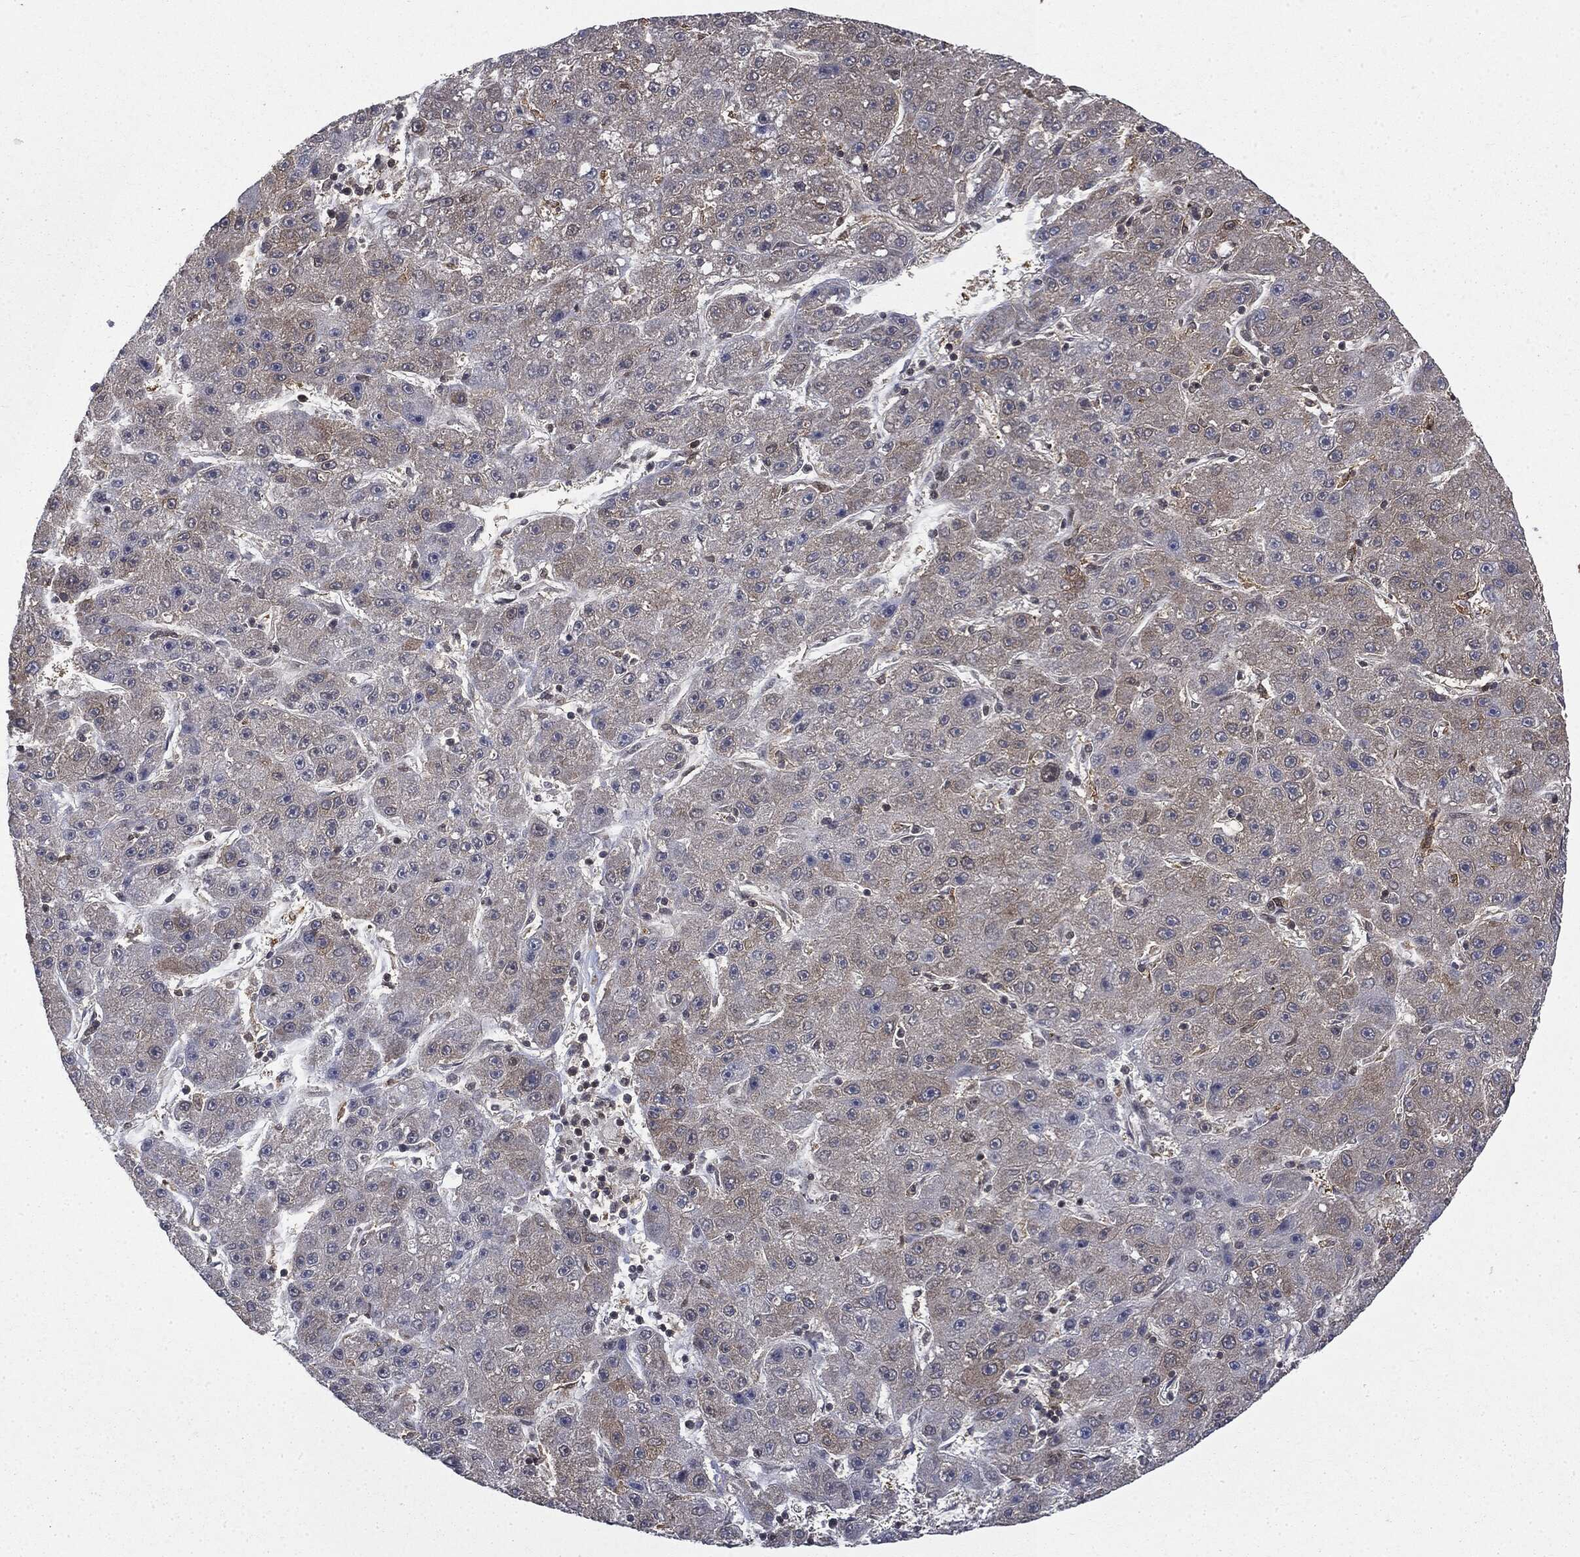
{"staining": {"intensity": "weak", "quantity": "<25%", "location": "cytoplasmic/membranous"}, "tissue": "liver cancer", "cell_type": "Tumor cells", "image_type": "cancer", "snomed": [{"axis": "morphology", "description": "Carcinoma, Hepatocellular, NOS"}, {"axis": "topography", "description": "Liver"}], "caption": "An image of liver cancer (hepatocellular carcinoma) stained for a protein shows no brown staining in tumor cells.", "gene": "SNX5", "patient": {"sex": "male", "age": 67}}